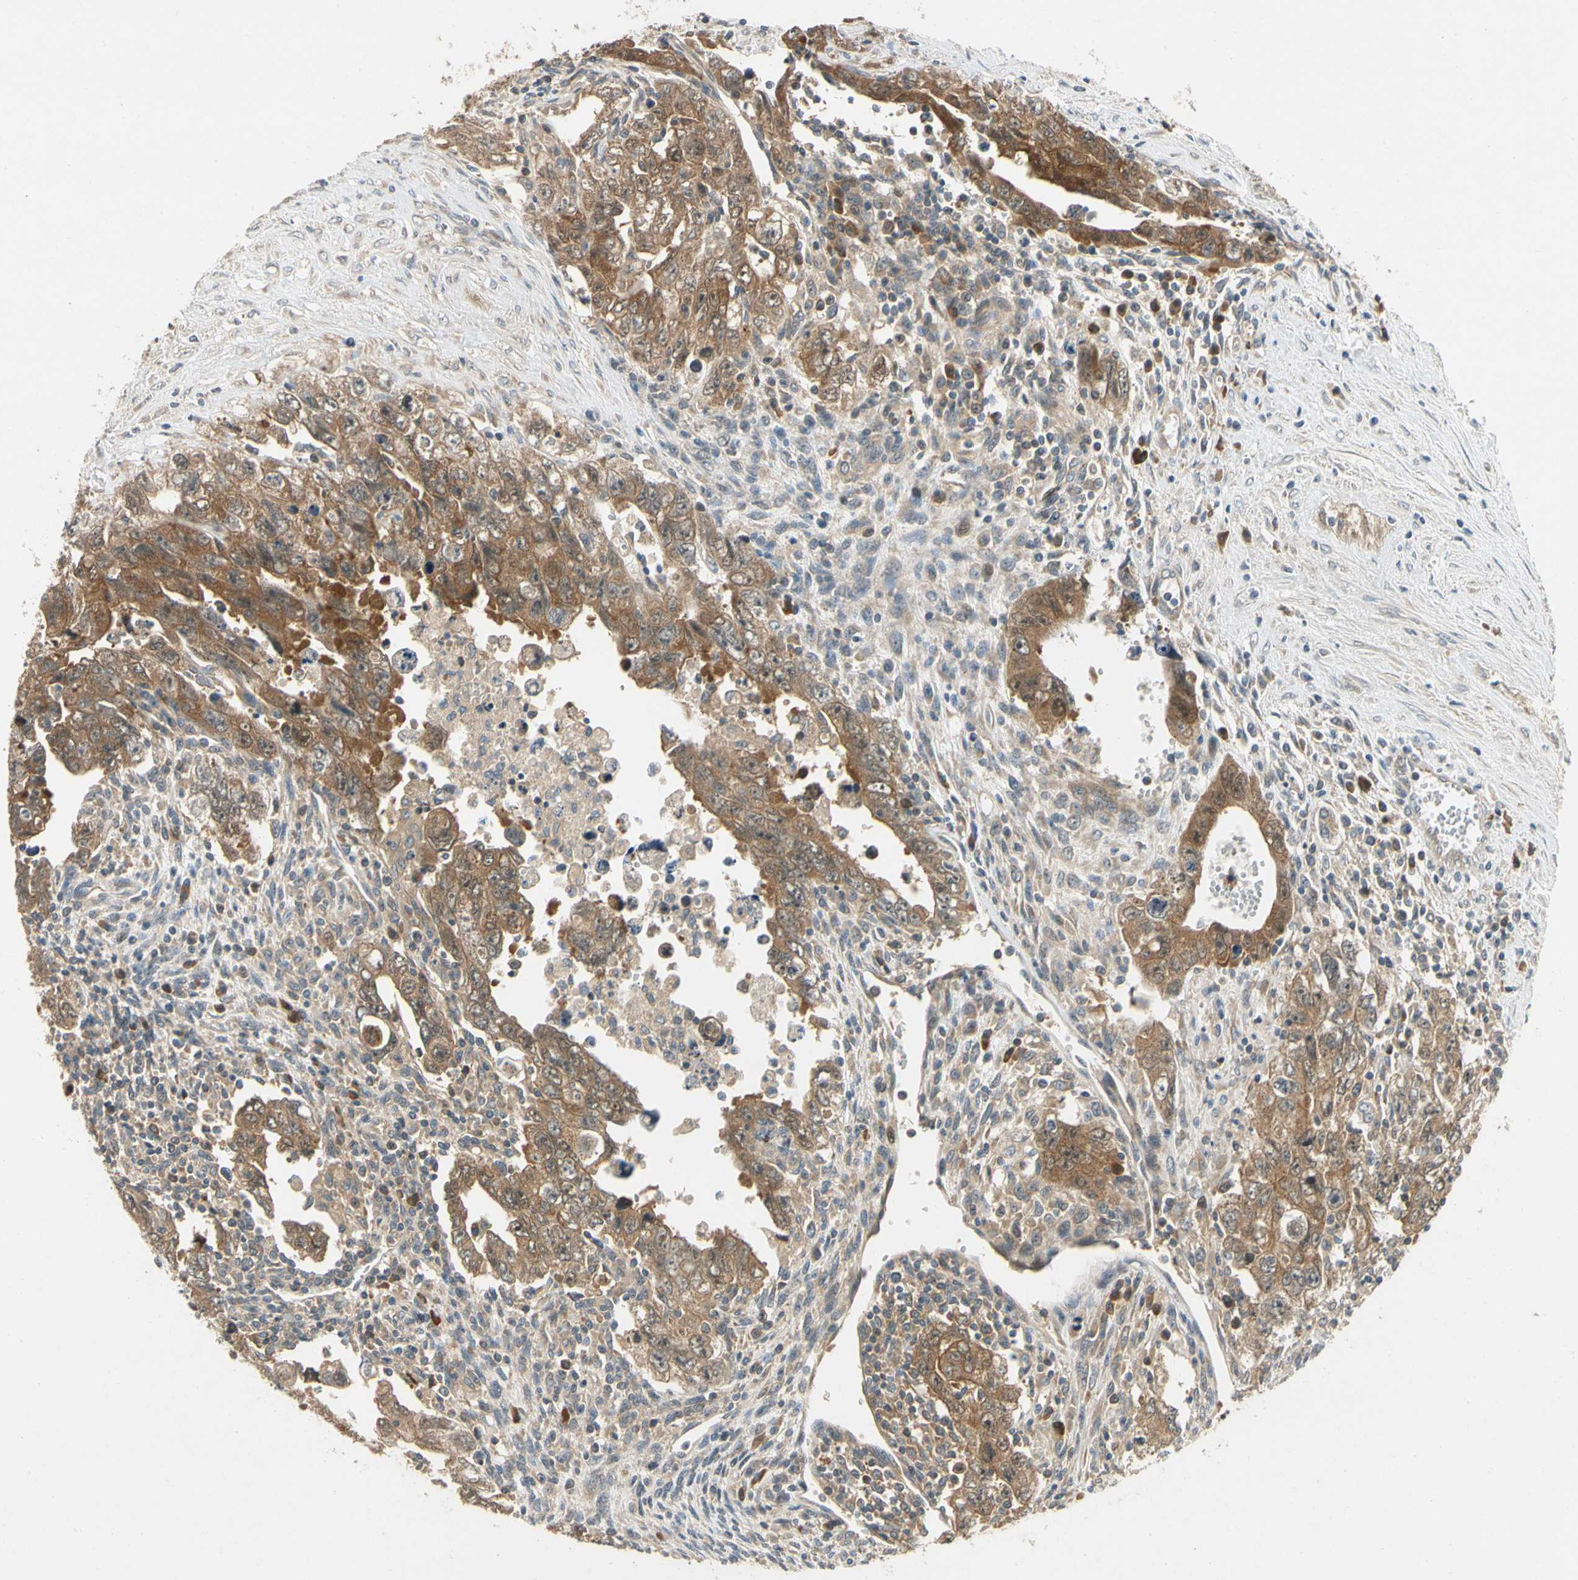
{"staining": {"intensity": "moderate", "quantity": ">75%", "location": "cytoplasmic/membranous"}, "tissue": "testis cancer", "cell_type": "Tumor cells", "image_type": "cancer", "snomed": [{"axis": "morphology", "description": "Carcinoma, Embryonal, NOS"}, {"axis": "topography", "description": "Testis"}], "caption": "Immunohistochemistry (DAB) staining of testis cancer (embryonal carcinoma) exhibits moderate cytoplasmic/membranous protein positivity in about >75% of tumor cells. (DAB IHC with brightfield microscopy, high magnification).", "gene": "TDRP", "patient": {"sex": "male", "age": 28}}